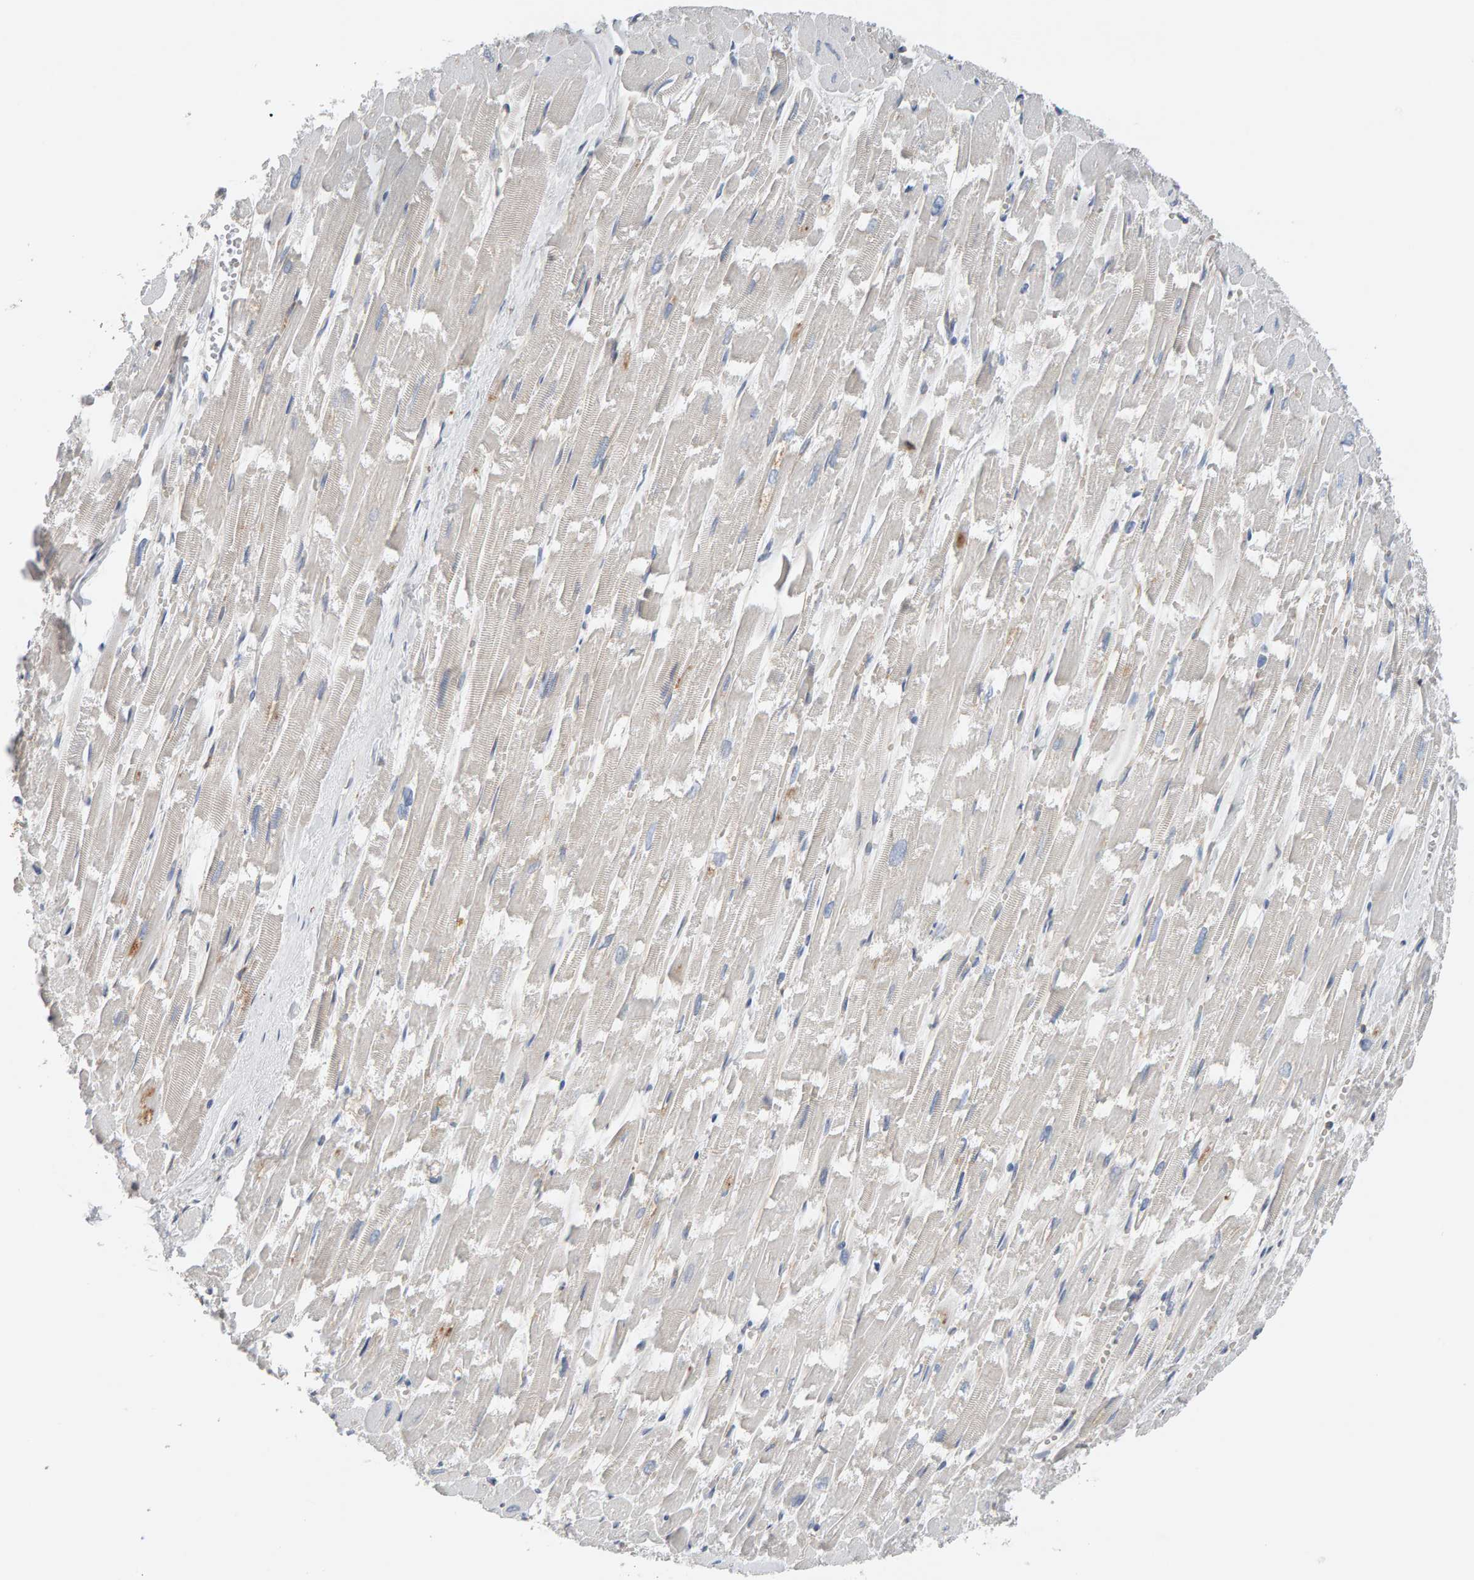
{"staining": {"intensity": "negative", "quantity": "none", "location": "none"}, "tissue": "heart muscle", "cell_type": "Cardiomyocytes", "image_type": "normal", "snomed": [{"axis": "morphology", "description": "Normal tissue, NOS"}, {"axis": "topography", "description": "Heart"}], "caption": "There is no significant expression in cardiomyocytes of heart muscle.", "gene": "FYN", "patient": {"sex": "male", "age": 54}}